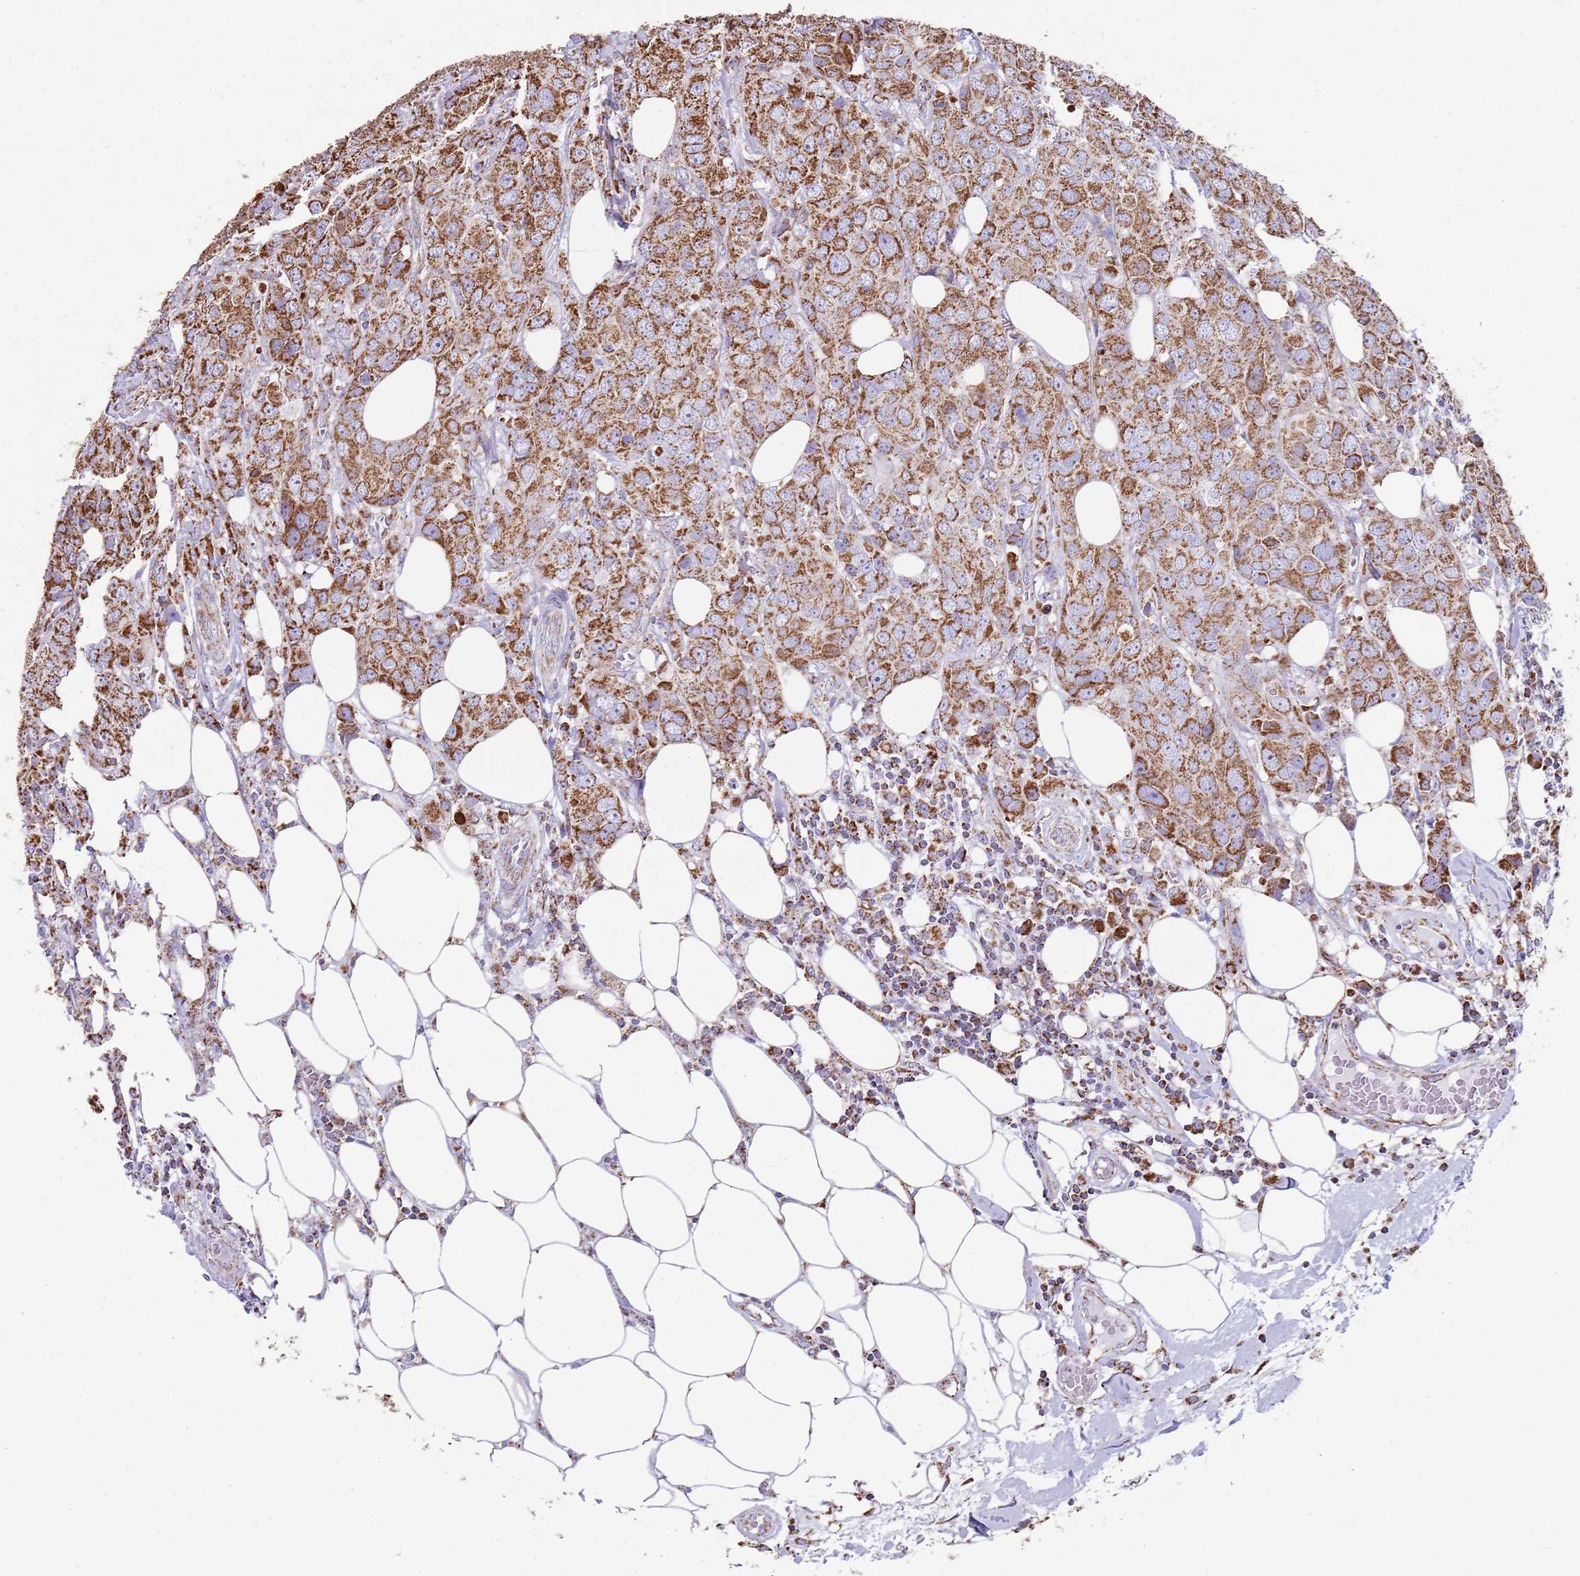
{"staining": {"intensity": "strong", "quantity": ">75%", "location": "cytoplasmic/membranous"}, "tissue": "breast cancer", "cell_type": "Tumor cells", "image_type": "cancer", "snomed": [{"axis": "morphology", "description": "Duct carcinoma"}, {"axis": "topography", "description": "Breast"}], "caption": "Brown immunohistochemical staining in breast invasive ductal carcinoma exhibits strong cytoplasmic/membranous staining in approximately >75% of tumor cells.", "gene": "TTLL1", "patient": {"sex": "female", "age": 43}}